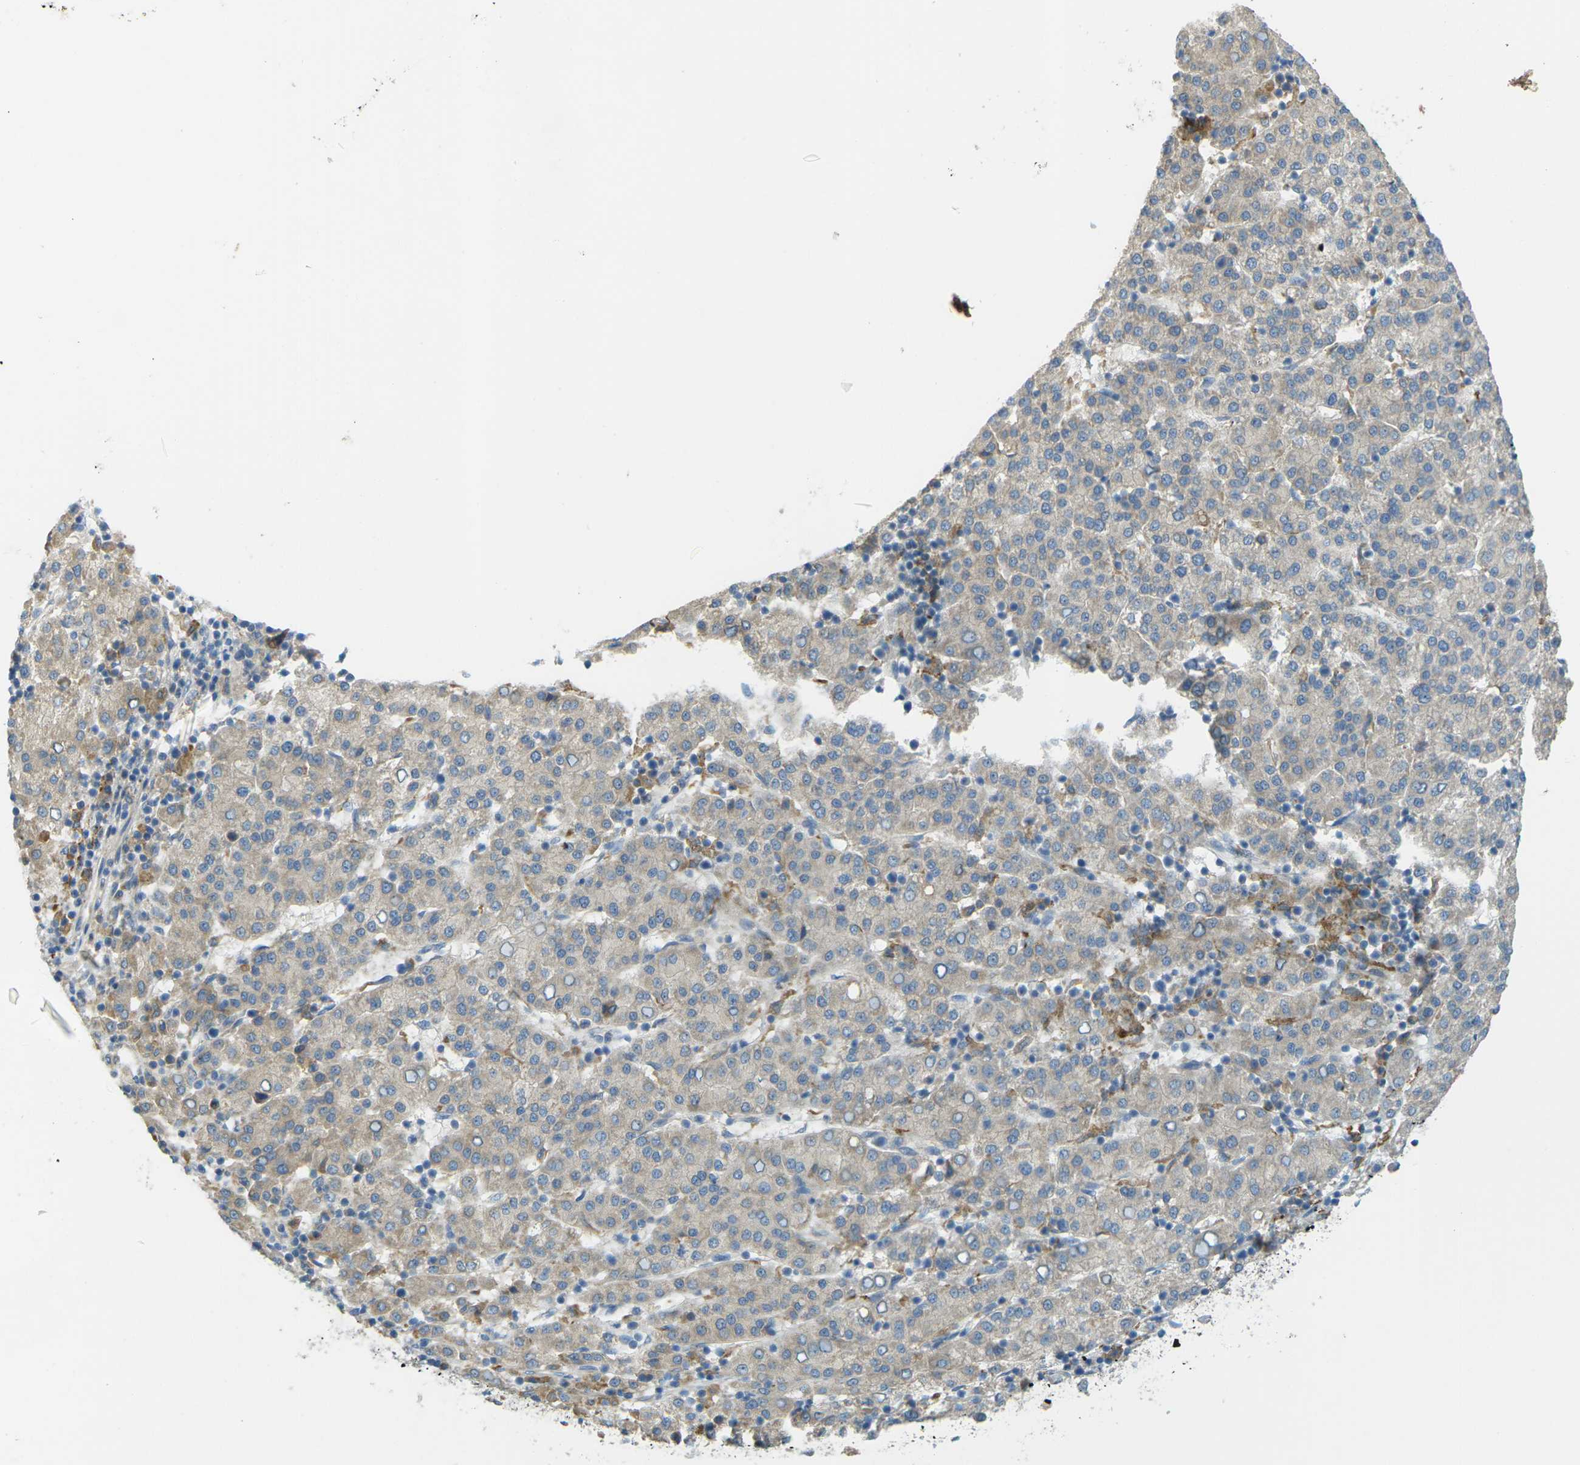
{"staining": {"intensity": "weak", "quantity": ">75%", "location": "cytoplasmic/membranous"}, "tissue": "liver cancer", "cell_type": "Tumor cells", "image_type": "cancer", "snomed": [{"axis": "morphology", "description": "Carcinoma, Hepatocellular, NOS"}, {"axis": "topography", "description": "Liver"}], "caption": "Immunohistochemical staining of hepatocellular carcinoma (liver) displays low levels of weak cytoplasmic/membranous protein expression in about >75% of tumor cells. The protein of interest is stained brown, and the nuclei are stained in blue (DAB (3,3'-diaminobenzidine) IHC with brightfield microscopy, high magnification).", "gene": "MYLK4", "patient": {"sex": "female", "age": 58}}